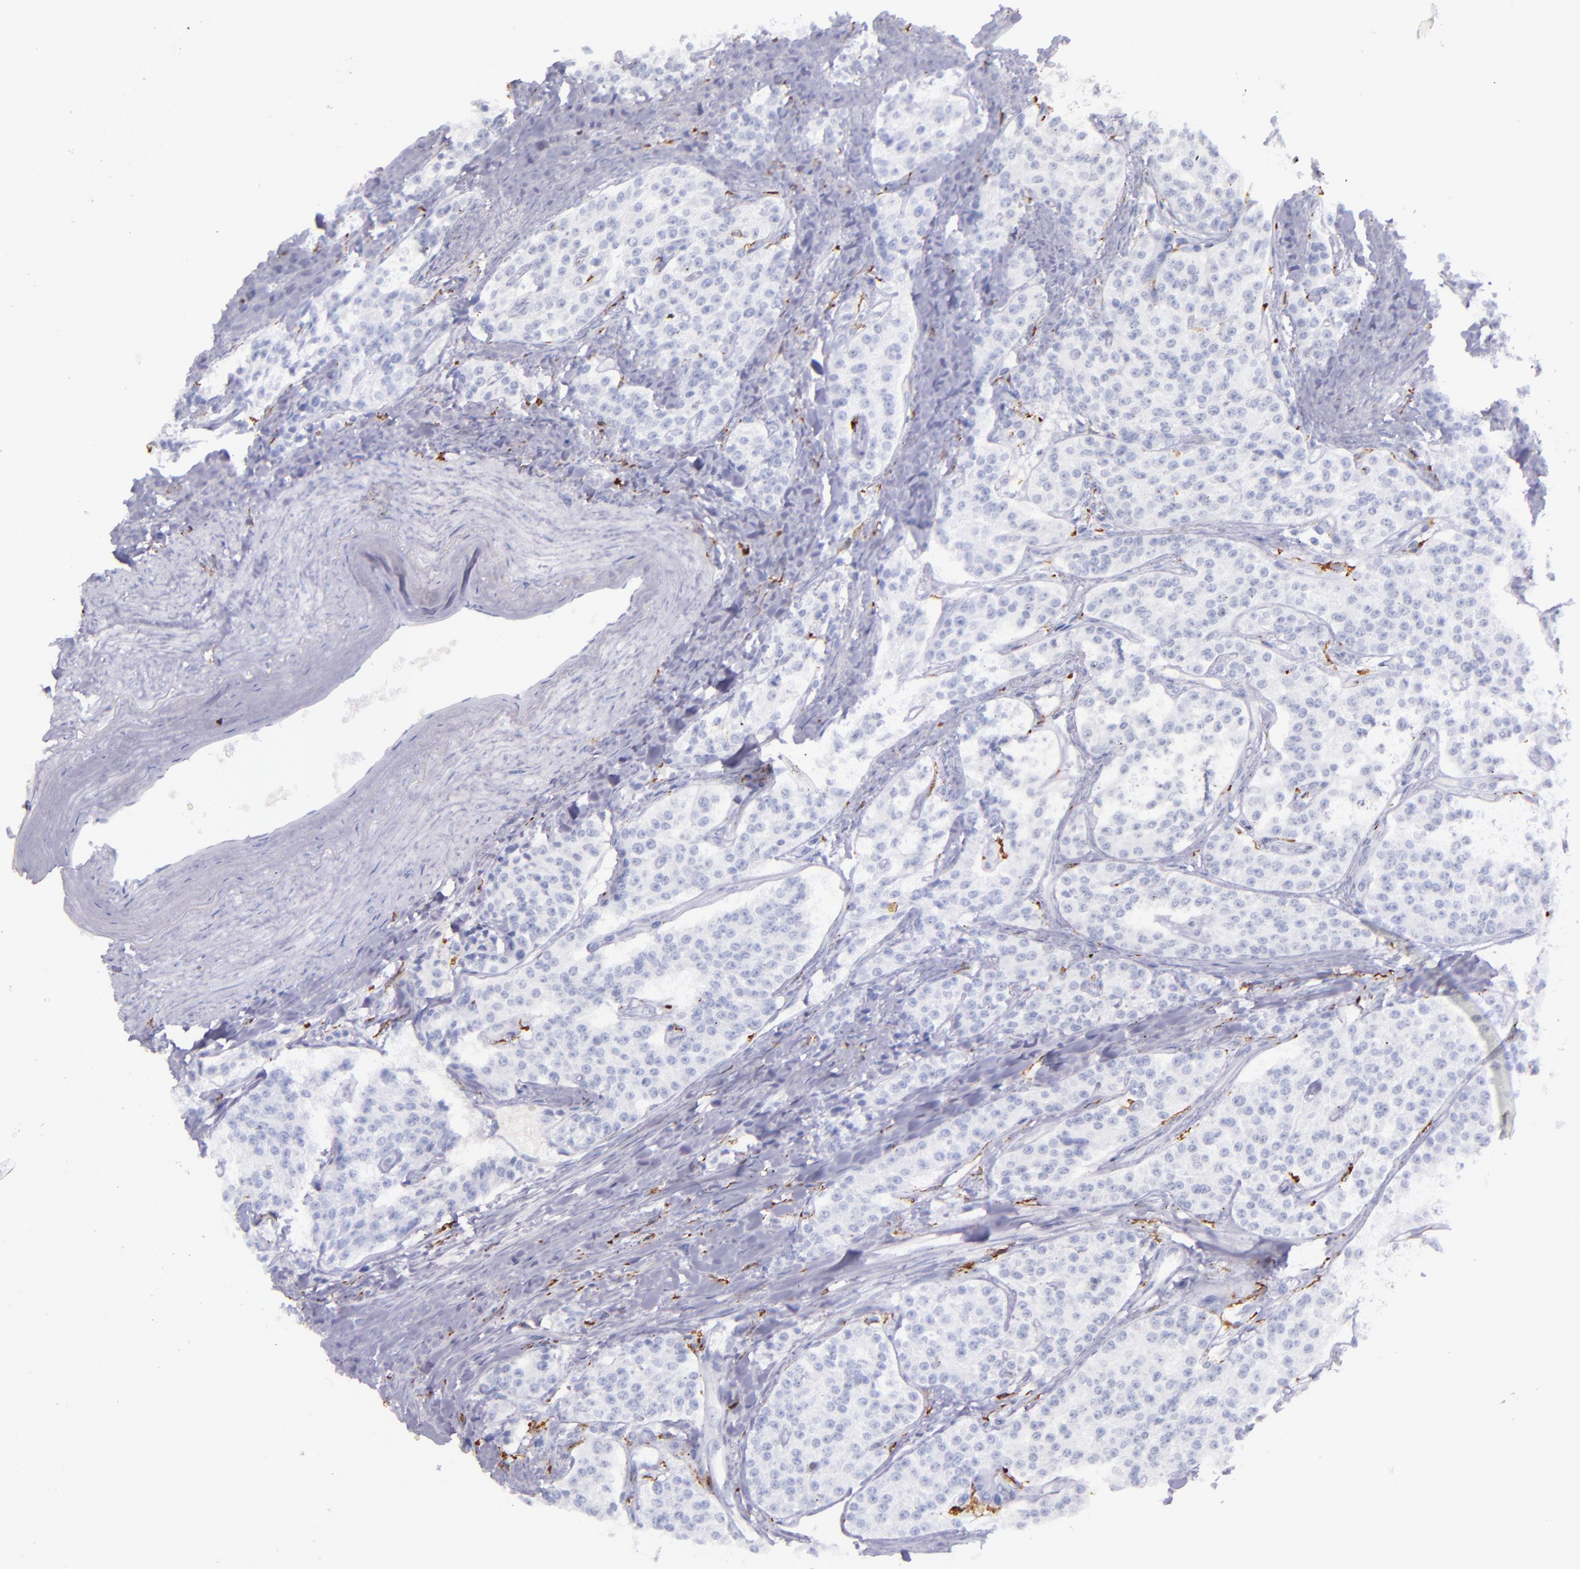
{"staining": {"intensity": "negative", "quantity": "none", "location": "none"}, "tissue": "carcinoid", "cell_type": "Tumor cells", "image_type": "cancer", "snomed": [{"axis": "morphology", "description": "Carcinoid, malignant, NOS"}, {"axis": "topography", "description": "Stomach"}], "caption": "Protein analysis of carcinoid reveals no significant positivity in tumor cells.", "gene": "CD163", "patient": {"sex": "female", "age": 76}}